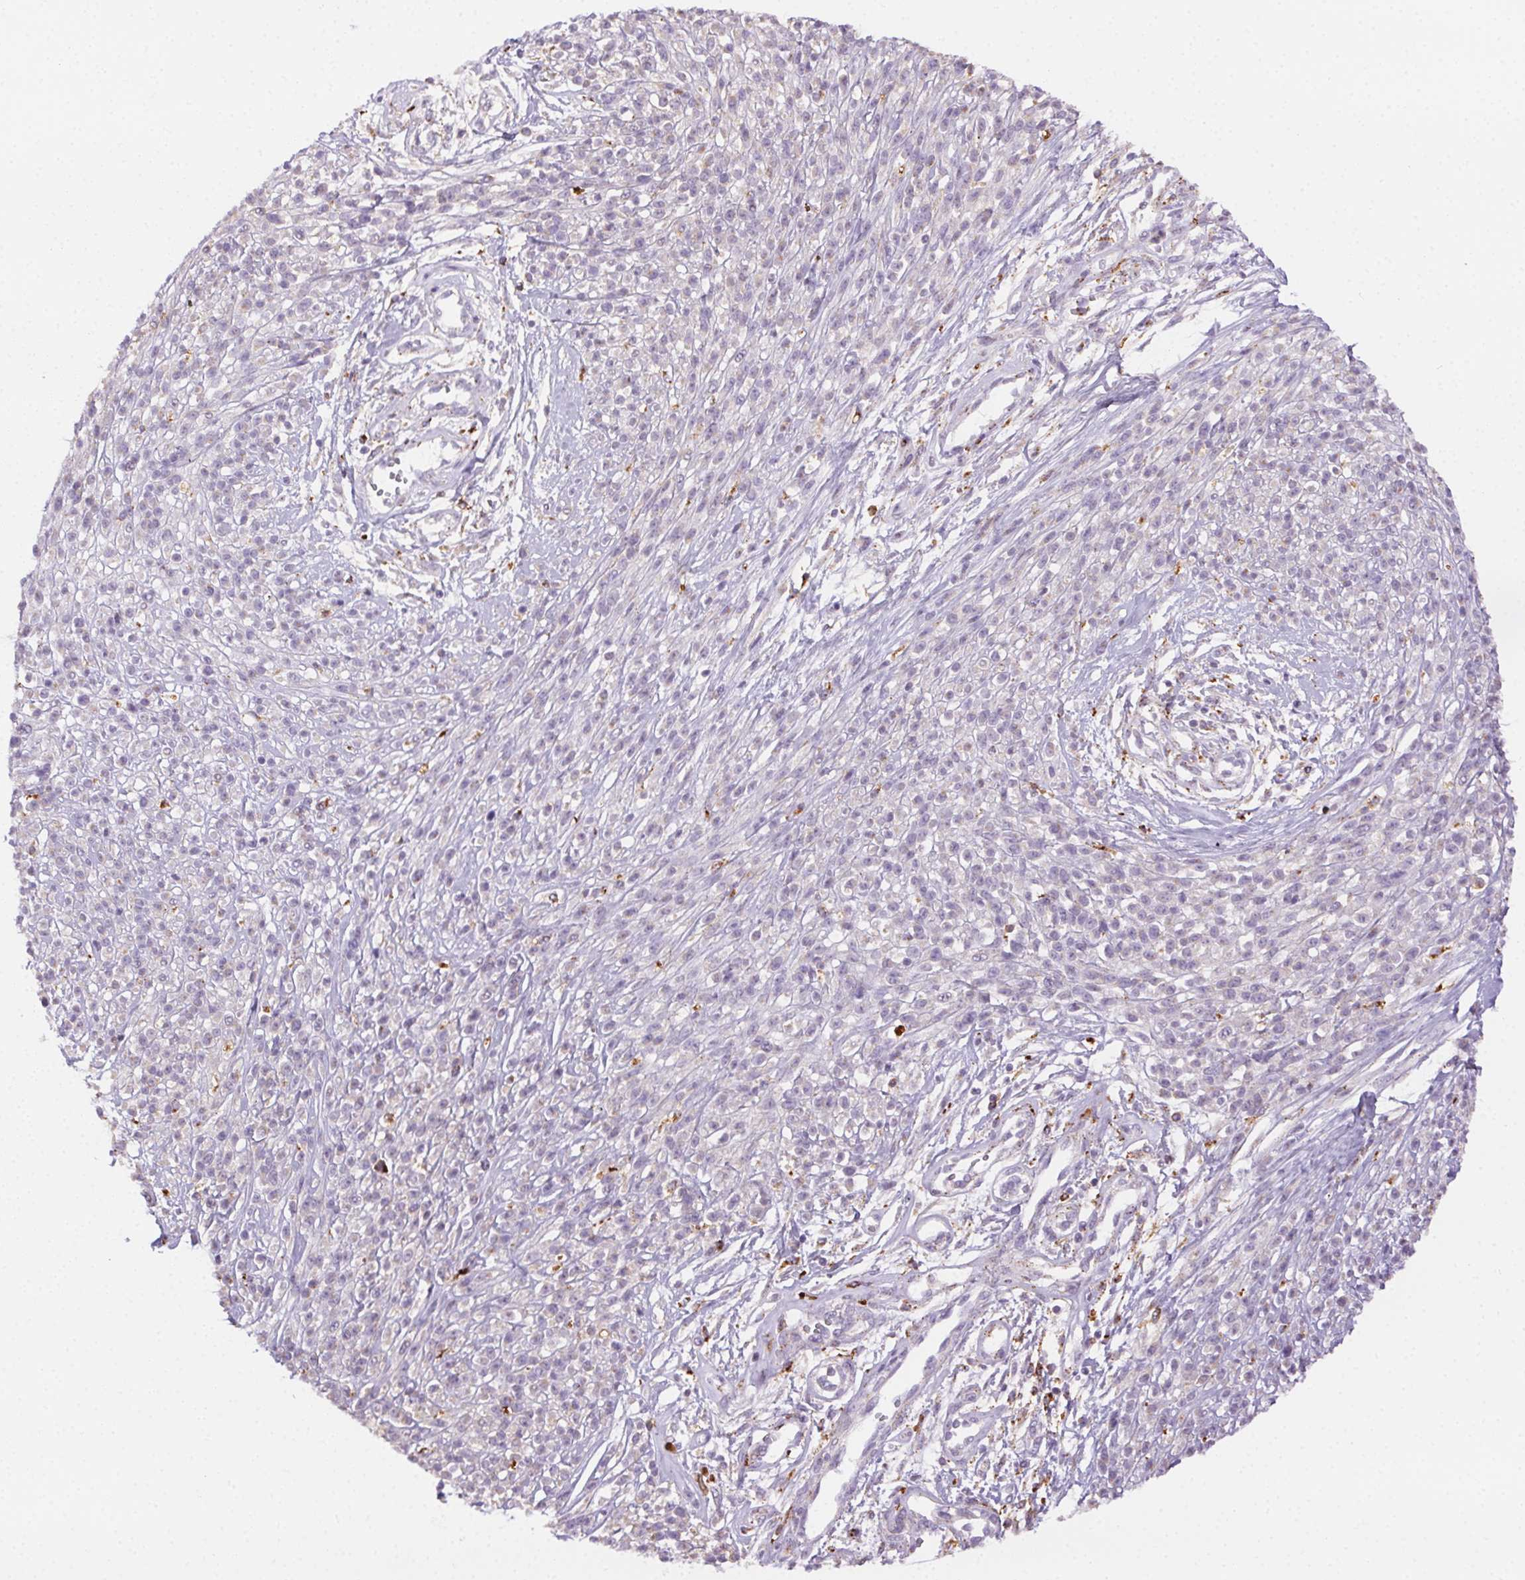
{"staining": {"intensity": "negative", "quantity": "none", "location": "none"}, "tissue": "melanoma", "cell_type": "Tumor cells", "image_type": "cancer", "snomed": [{"axis": "morphology", "description": "Malignant melanoma, NOS"}, {"axis": "topography", "description": "Skin"}, {"axis": "topography", "description": "Skin of trunk"}], "caption": "An image of human malignant melanoma is negative for staining in tumor cells.", "gene": "SCPEP1", "patient": {"sex": "male", "age": 74}}